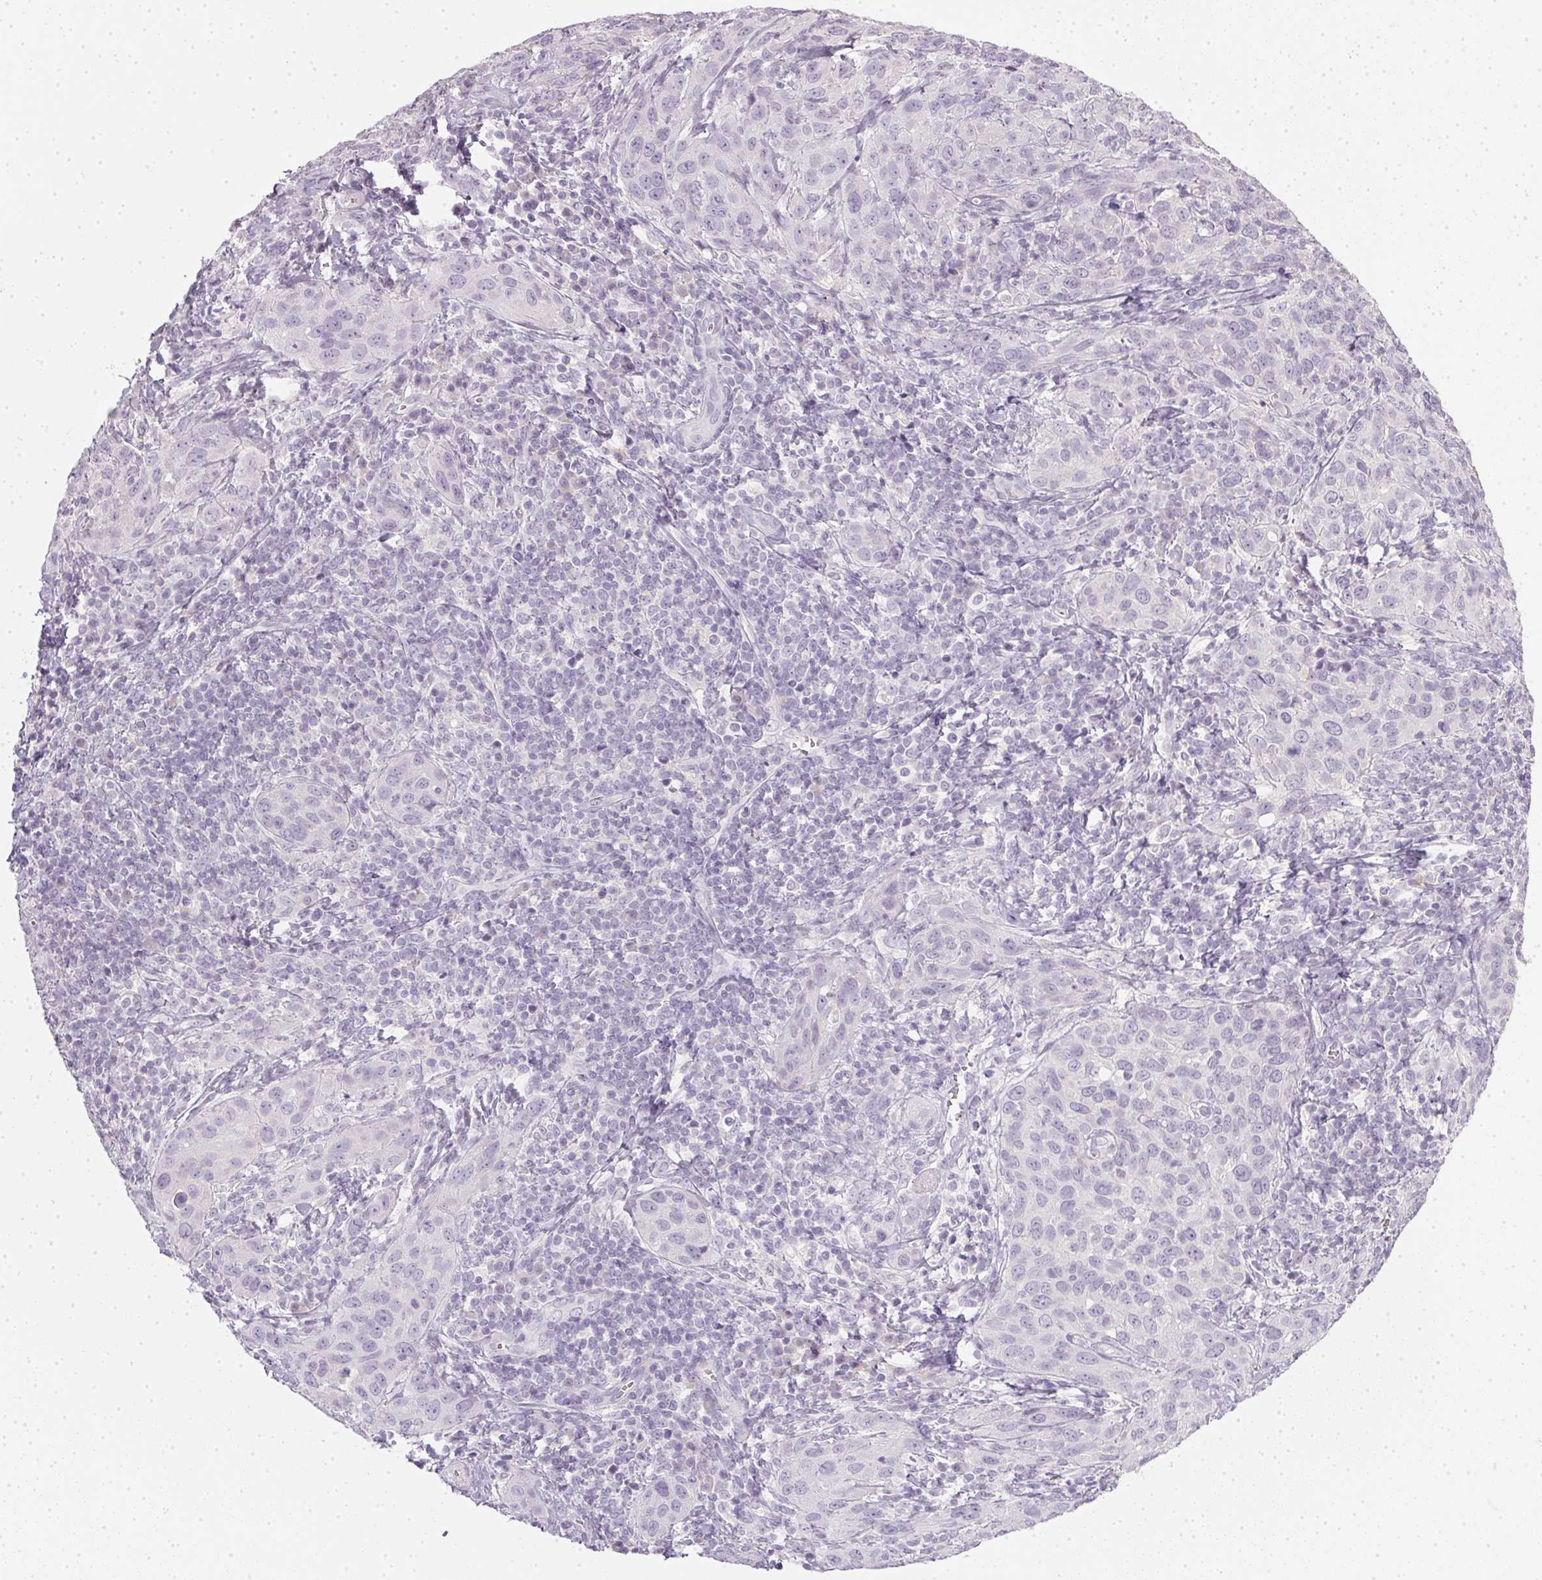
{"staining": {"intensity": "negative", "quantity": "none", "location": "none"}, "tissue": "cervical cancer", "cell_type": "Tumor cells", "image_type": "cancer", "snomed": [{"axis": "morphology", "description": "Normal tissue, NOS"}, {"axis": "morphology", "description": "Squamous cell carcinoma, NOS"}, {"axis": "topography", "description": "Cervix"}], "caption": "Cervical squamous cell carcinoma stained for a protein using IHC exhibits no staining tumor cells.", "gene": "TMEM72", "patient": {"sex": "female", "age": 51}}